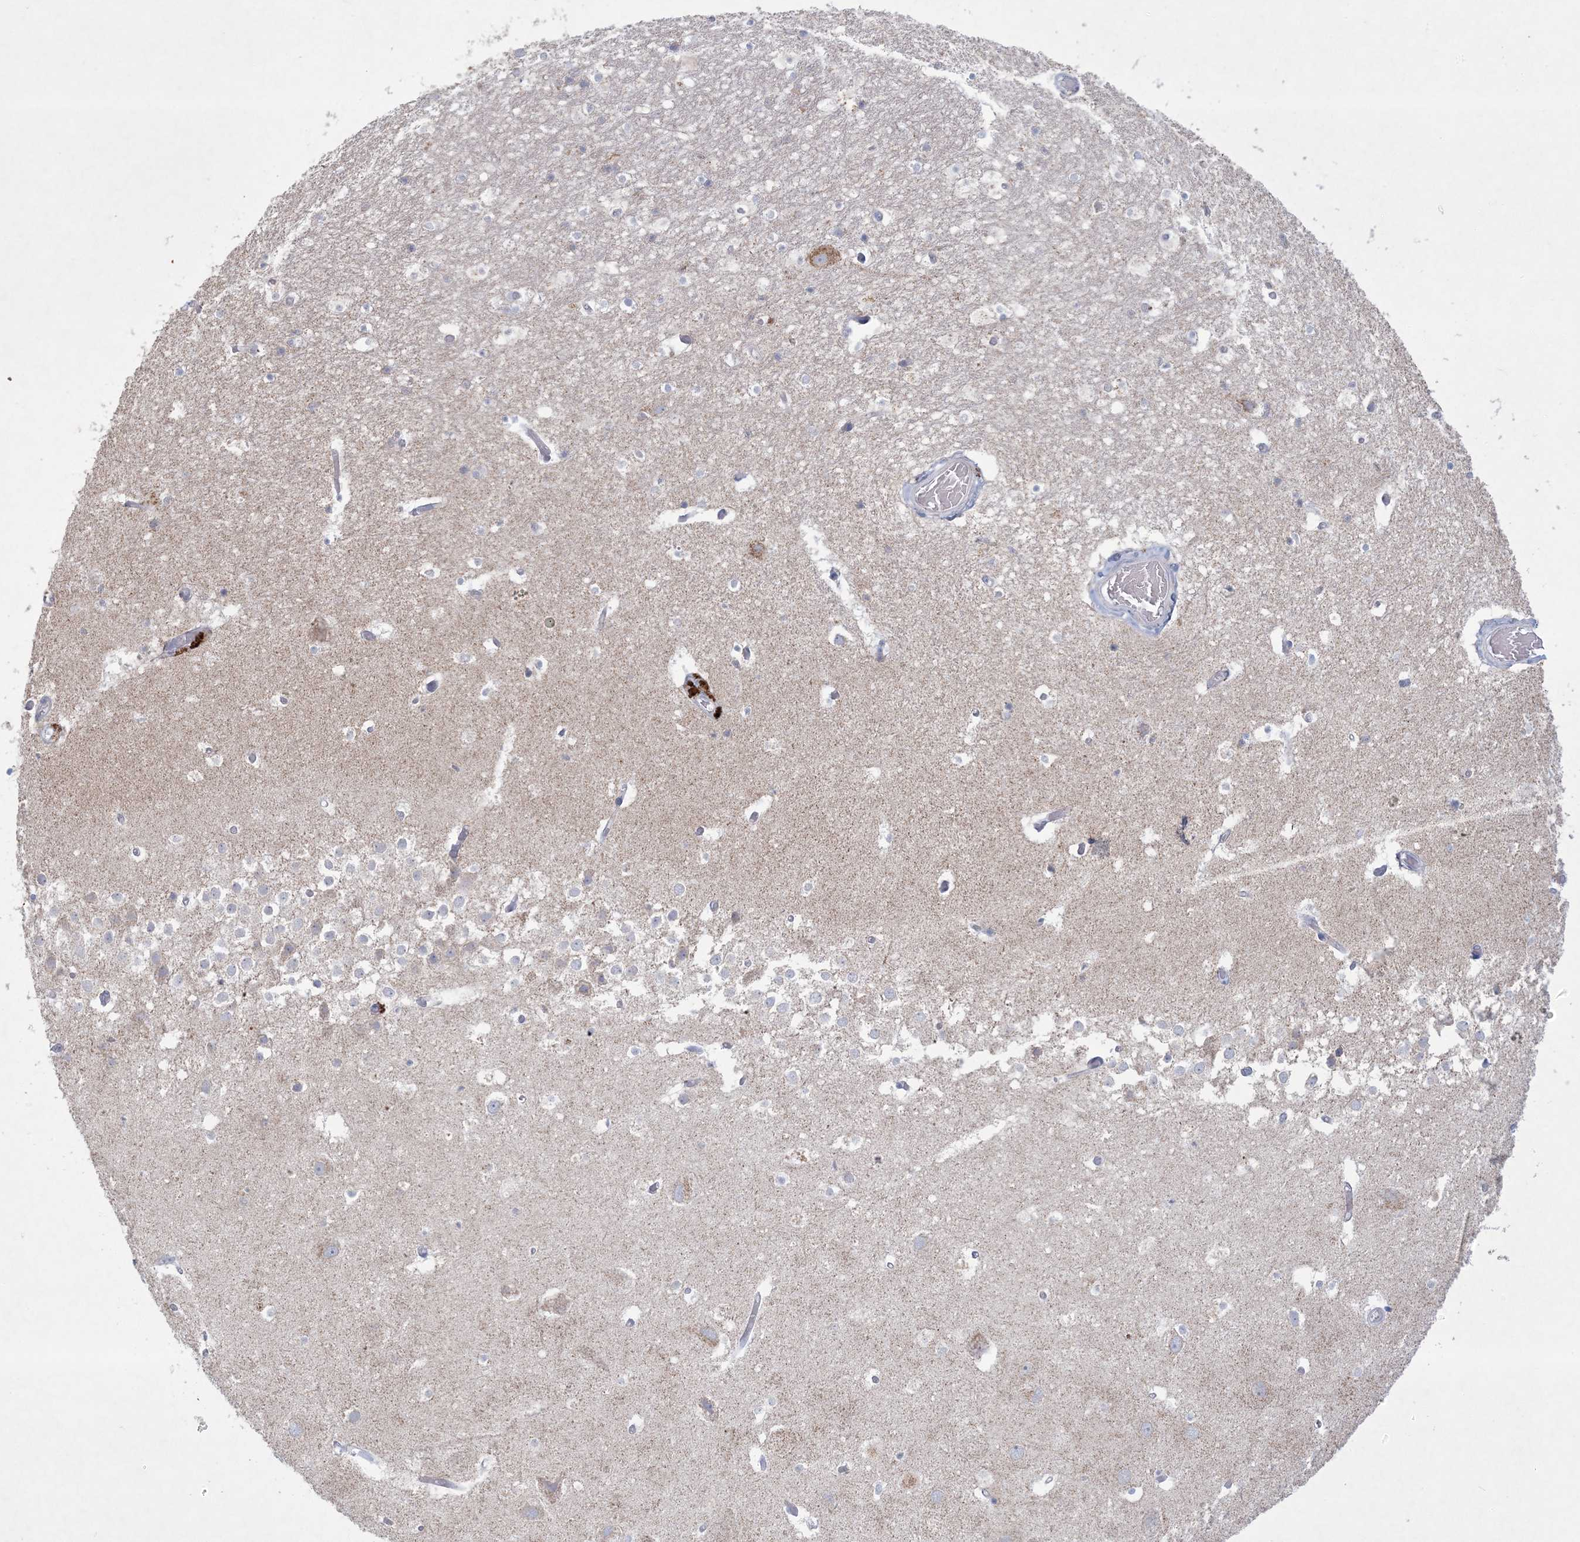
{"staining": {"intensity": "negative", "quantity": "none", "location": "none"}, "tissue": "hippocampus", "cell_type": "Glial cells", "image_type": "normal", "snomed": [{"axis": "morphology", "description": "Normal tissue, NOS"}, {"axis": "topography", "description": "Hippocampus"}], "caption": "Immunohistochemical staining of unremarkable hippocampus displays no significant expression in glial cells.", "gene": "KCTD6", "patient": {"sex": "female", "age": 52}}